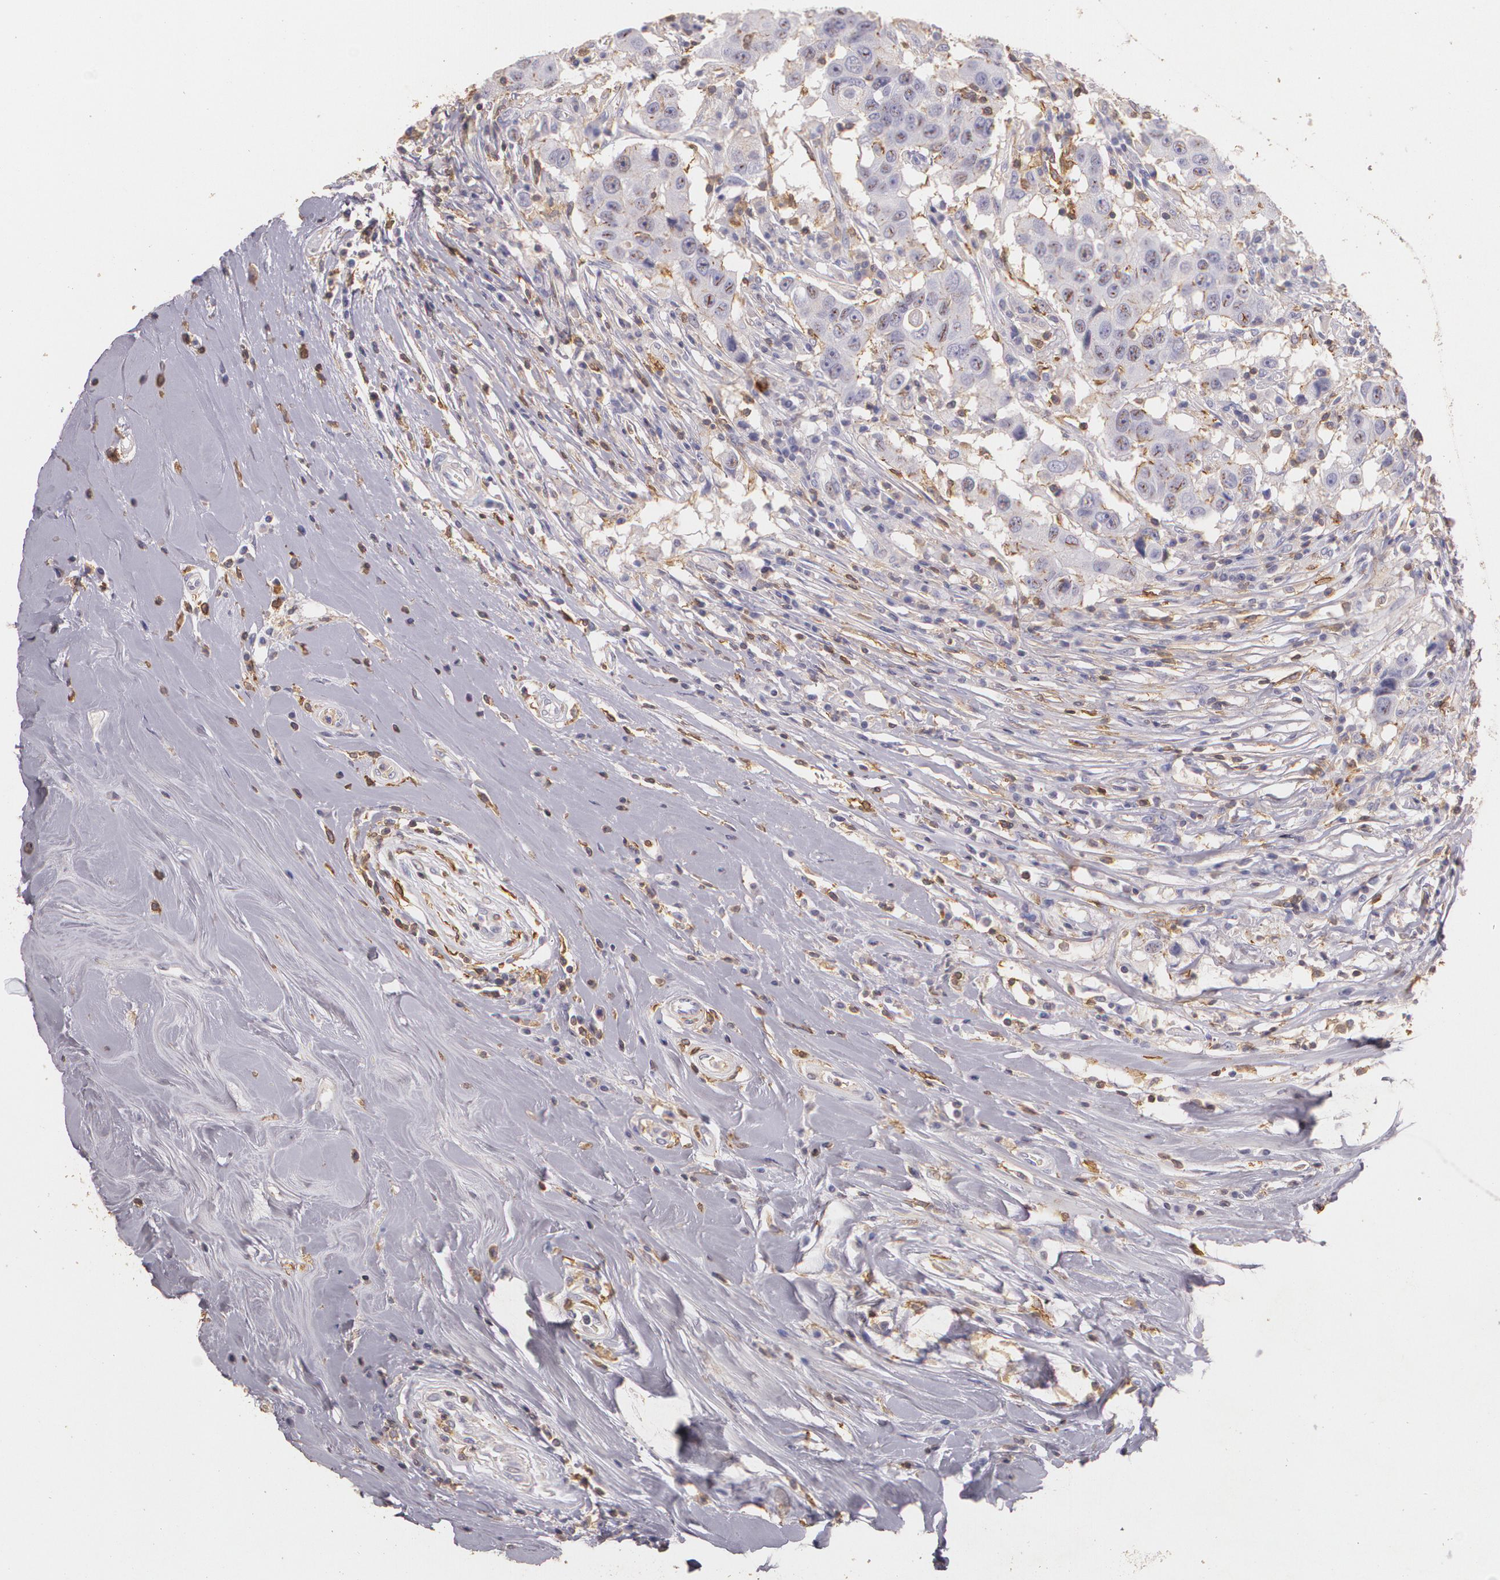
{"staining": {"intensity": "negative", "quantity": "none", "location": "none"}, "tissue": "breast cancer", "cell_type": "Tumor cells", "image_type": "cancer", "snomed": [{"axis": "morphology", "description": "Duct carcinoma"}, {"axis": "topography", "description": "Breast"}], "caption": "Immunohistochemical staining of human invasive ductal carcinoma (breast) shows no significant staining in tumor cells.", "gene": "TGFBR1", "patient": {"sex": "female", "age": 27}}